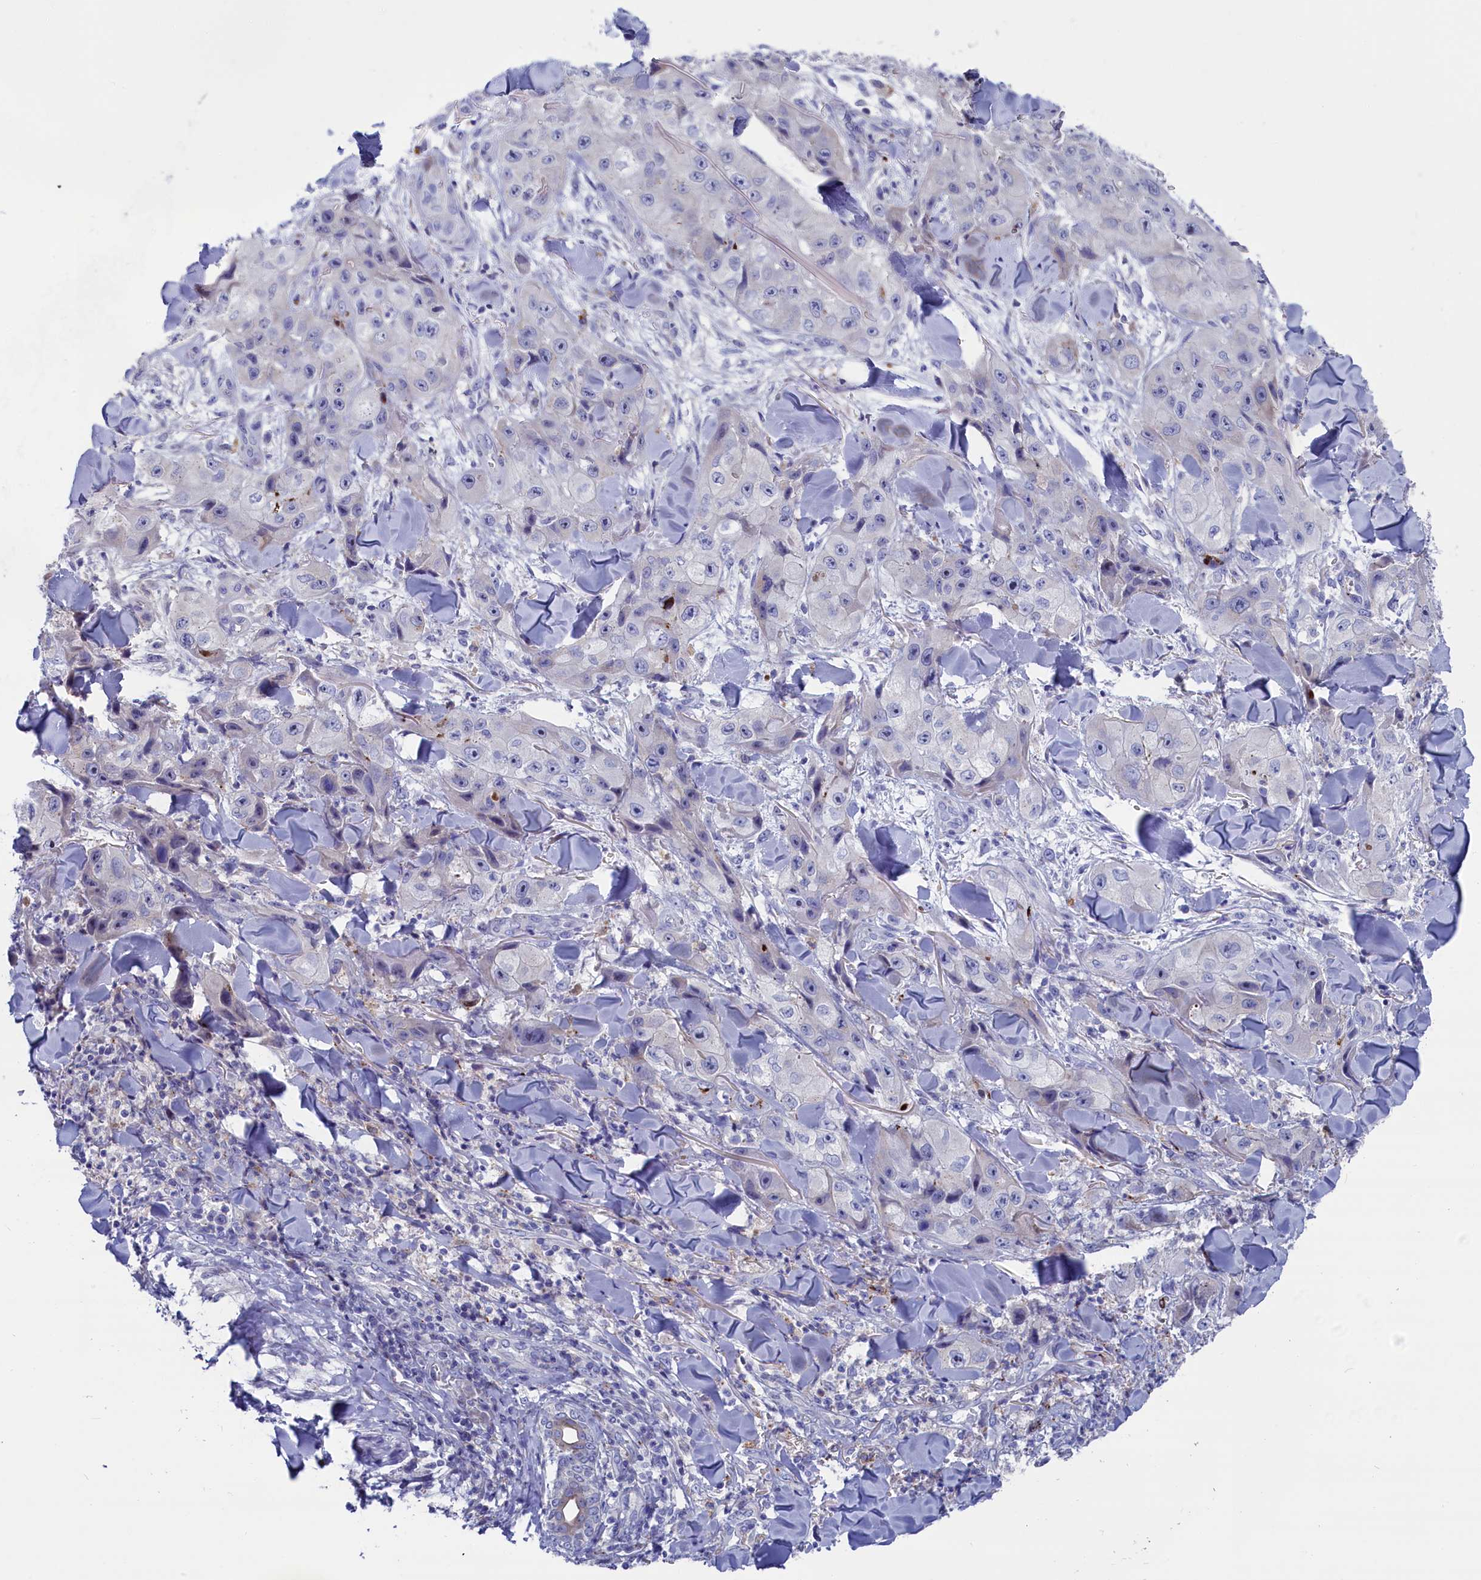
{"staining": {"intensity": "negative", "quantity": "none", "location": "none"}, "tissue": "skin cancer", "cell_type": "Tumor cells", "image_type": "cancer", "snomed": [{"axis": "morphology", "description": "Squamous cell carcinoma, NOS"}, {"axis": "topography", "description": "Skin"}, {"axis": "topography", "description": "Subcutis"}], "caption": "This is a image of immunohistochemistry staining of squamous cell carcinoma (skin), which shows no staining in tumor cells.", "gene": "NUDT7", "patient": {"sex": "male", "age": 73}}